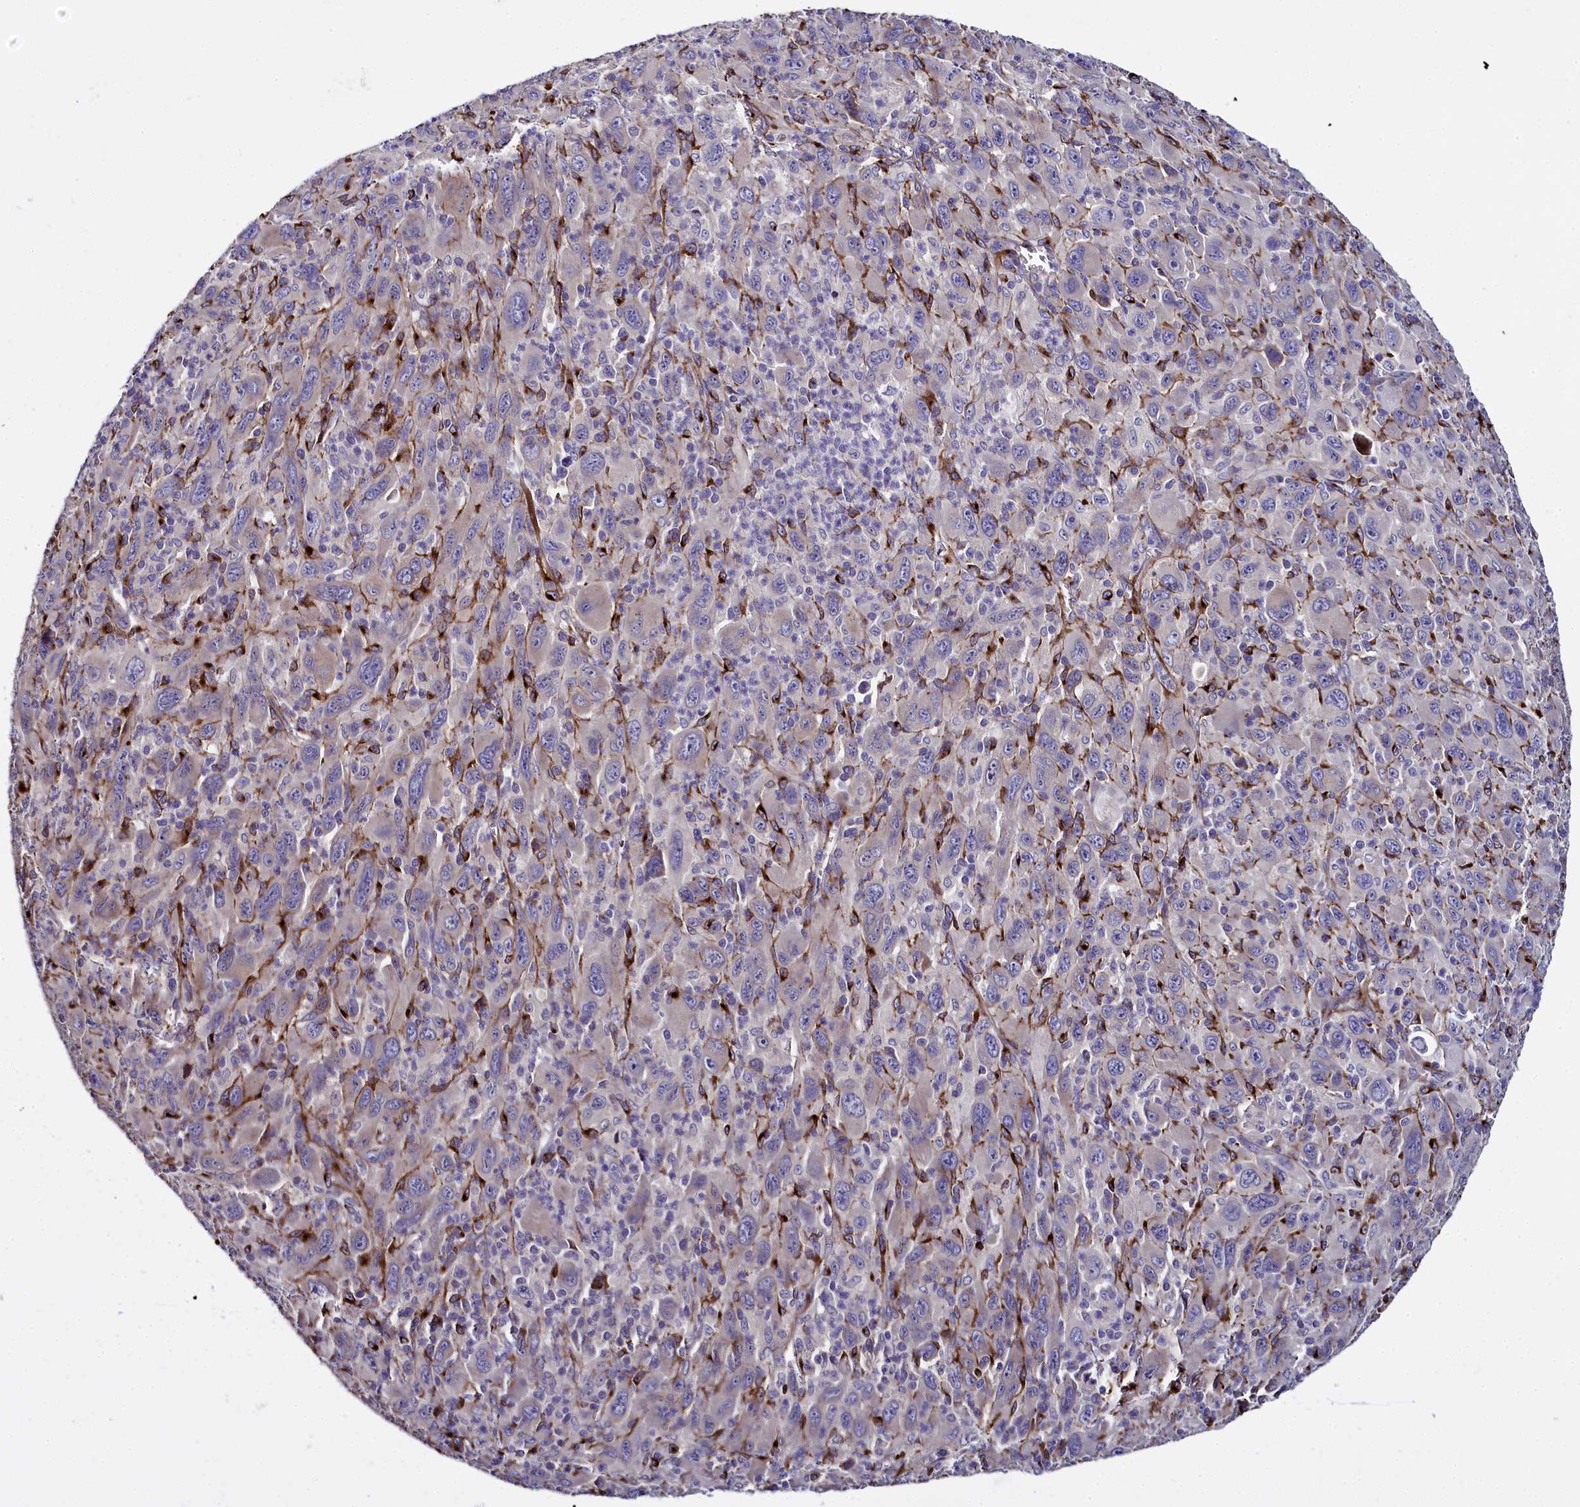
{"staining": {"intensity": "weak", "quantity": "<25%", "location": "cytoplasmic/membranous"}, "tissue": "melanoma", "cell_type": "Tumor cells", "image_type": "cancer", "snomed": [{"axis": "morphology", "description": "Malignant melanoma, Metastatic site"}, {"axis": "topography", "description": "Skin"}], "caption": "Tumor cells are negative for brown protein staining in melanoma.", "gene": "MRC2", "patient": {"sex": "female", "age": 56}}